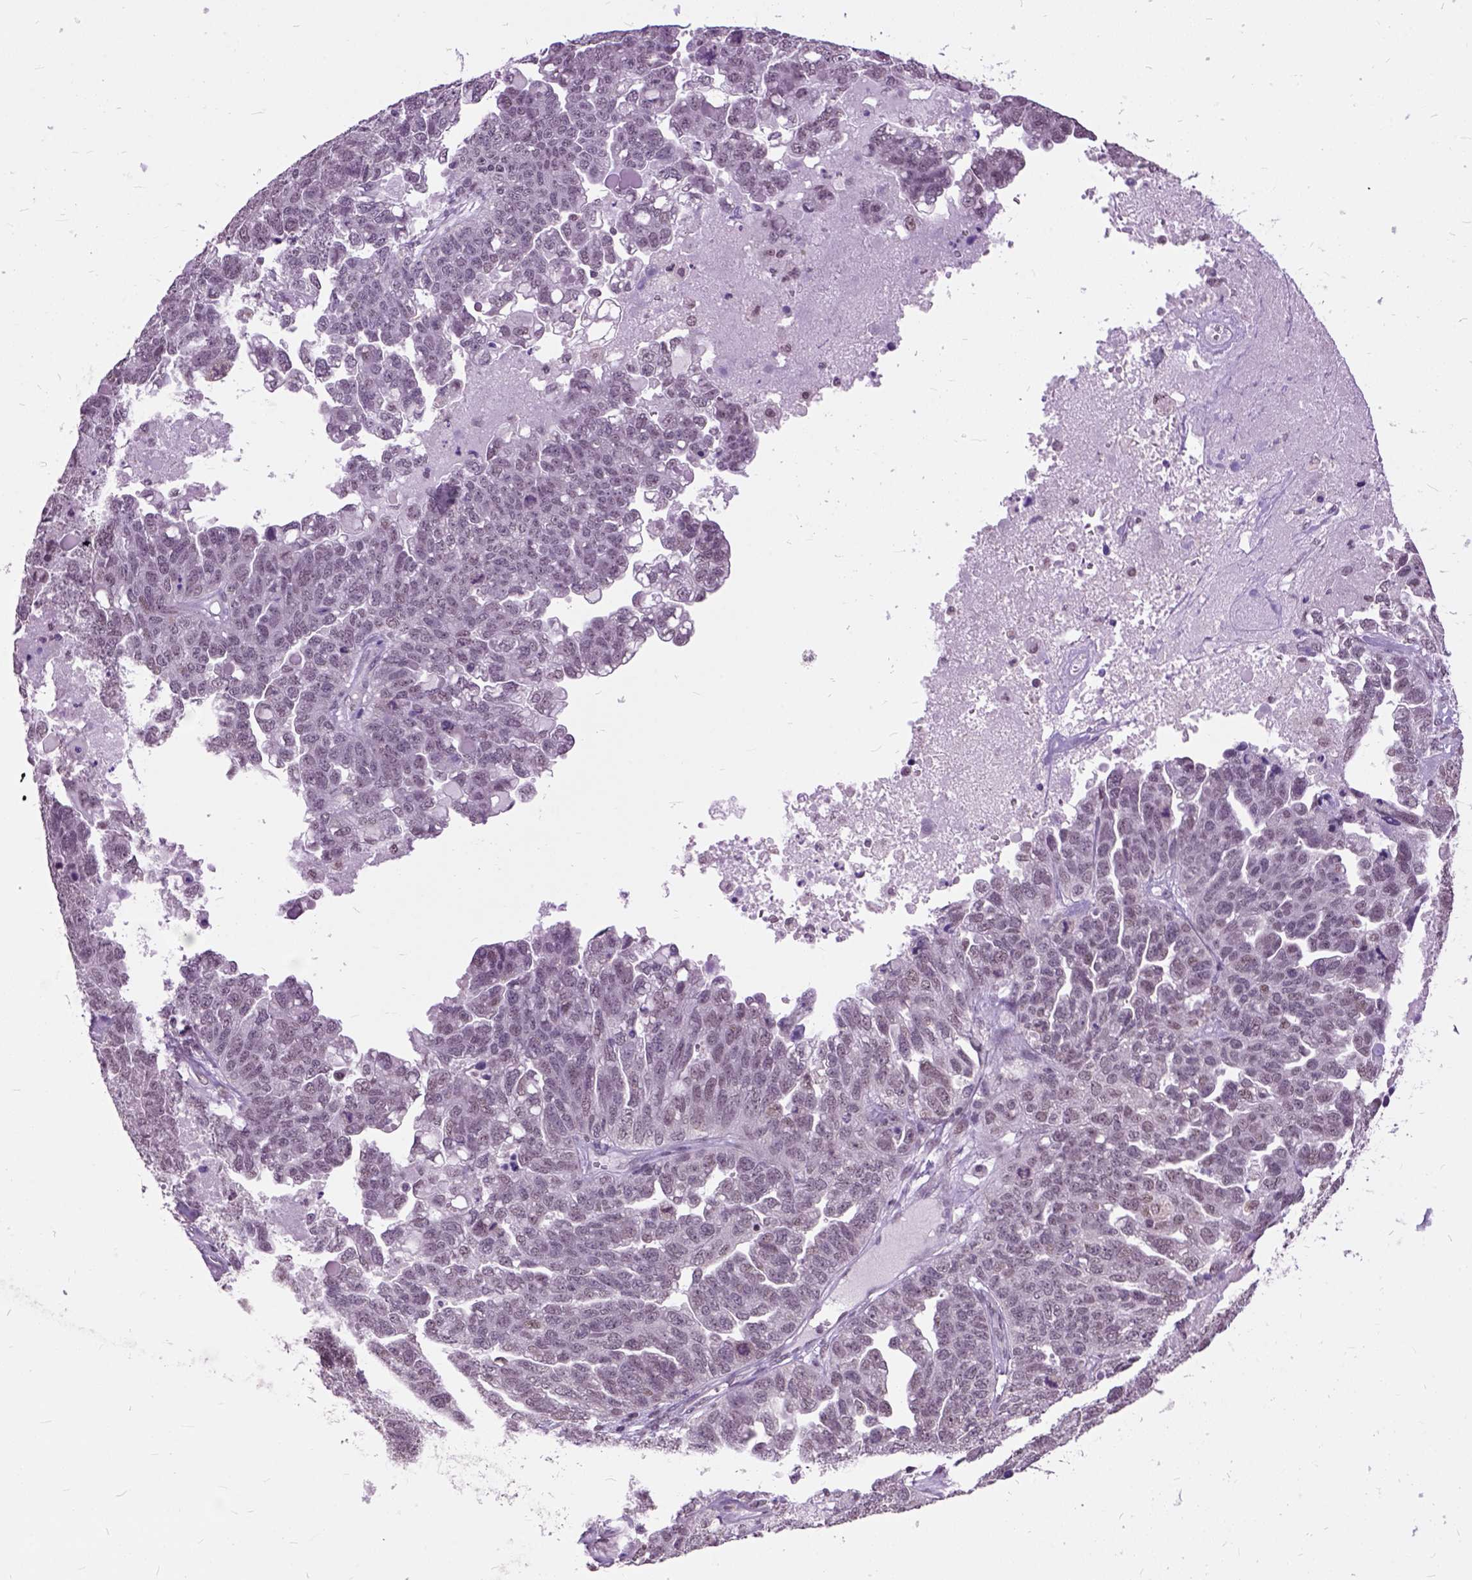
{"staining": {"intensity": "weak", "quantity": "25%-75%", "location": "nuclear"}, "tissue": "ovarian cancer", "cell_type": "Tumor cells", "image_type": "cancer", "snomed": [{"axis": "morphology", "description": "Cystadenocarcinoma, serous, NOS"}, {"axis": "topography", "description": "Ovary"}], "caption": "Protein positivity by immunohistochemistry (IHC) demonstrates weak nuclear expression in about 25%-75% of tumor cells in ovarian cancer.", "gene": "ORC5", "patient": {"sex": "female", "age": 71}}